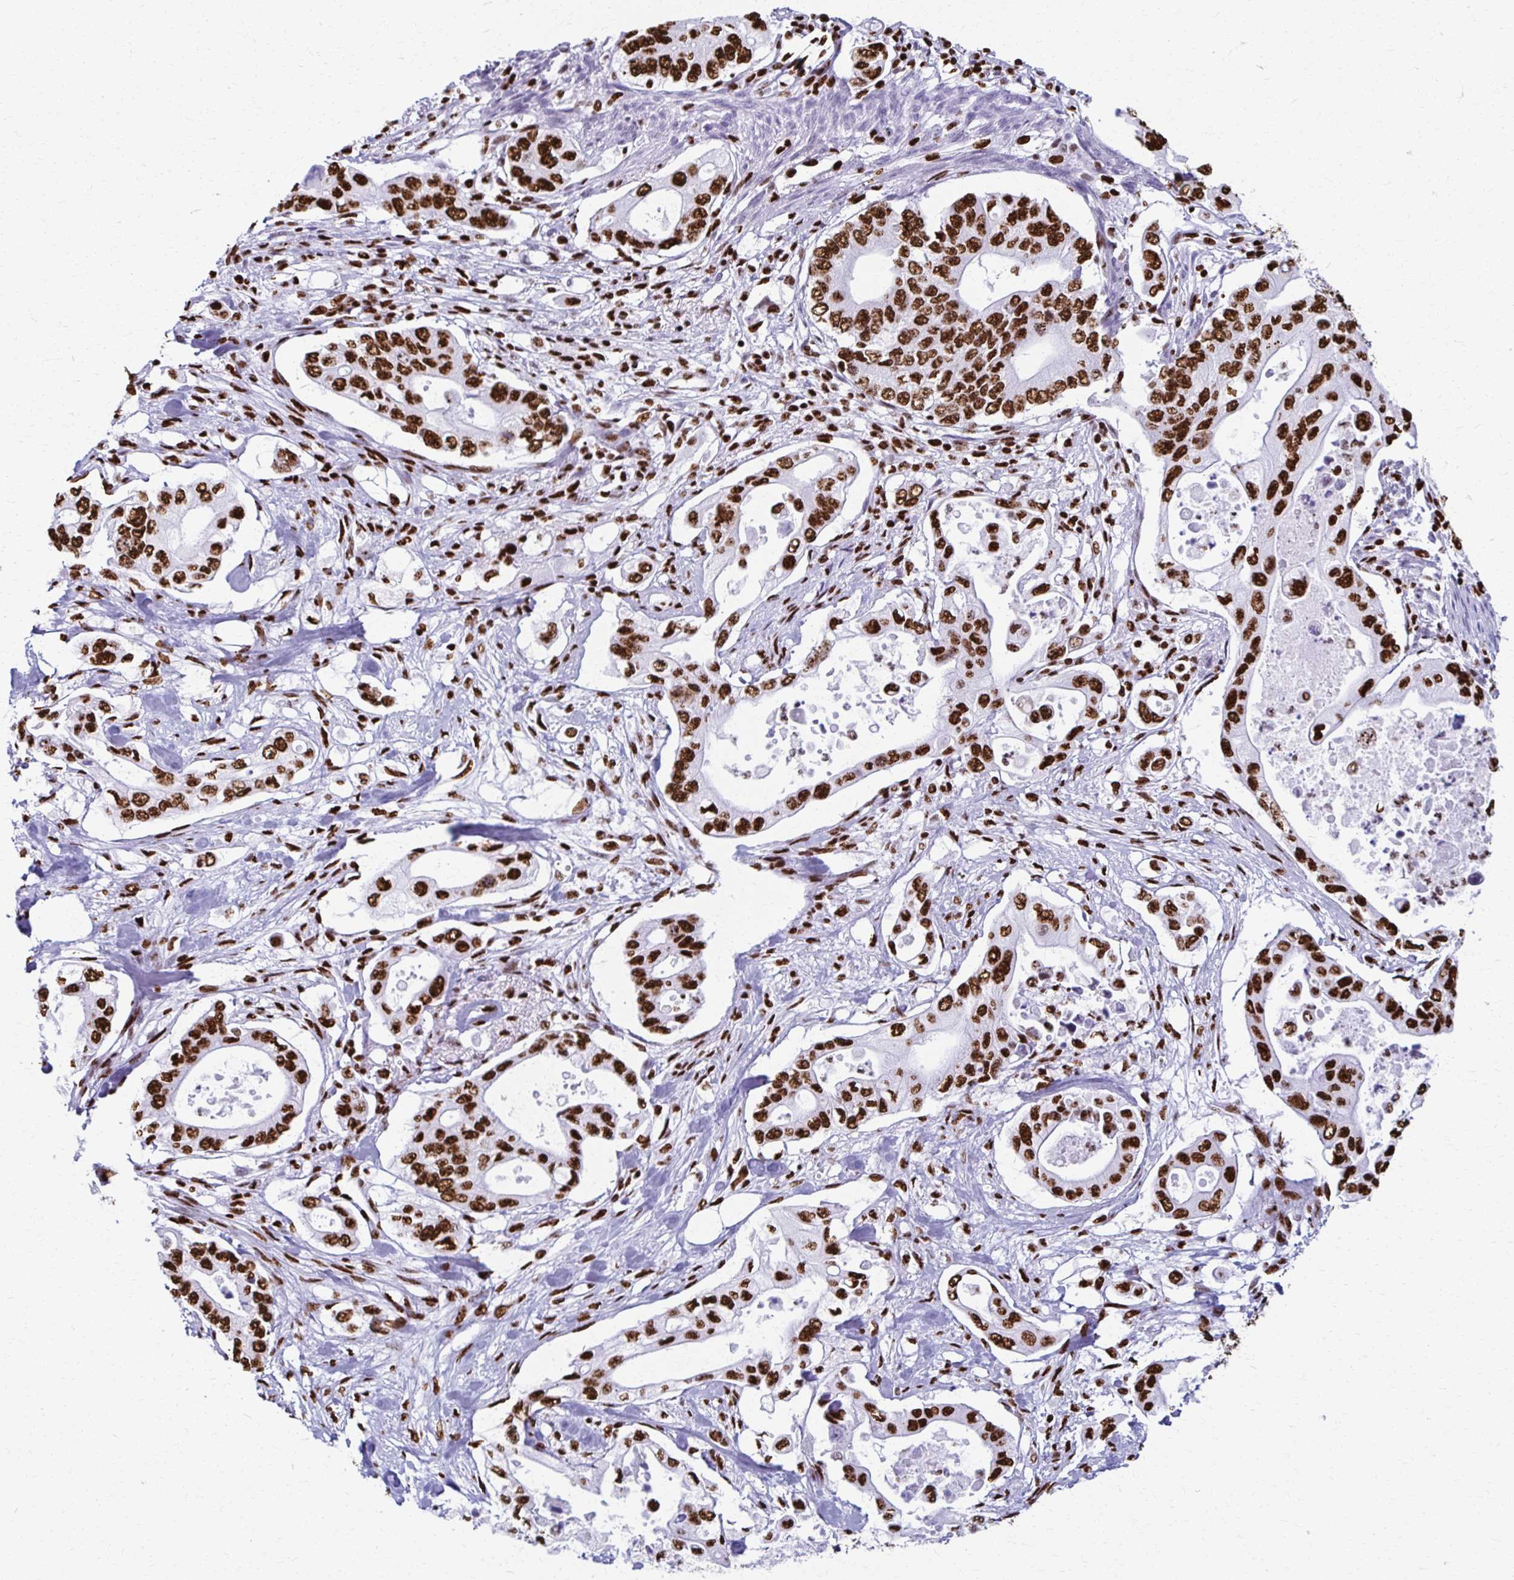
{"staining": {"intensity": "strong", "quantity": ">75%", "location": "nuclear"}, "tissue": "pancreatic cancer", "cell_type": "Tumor cells", "image_type": "cancer", "snomed": [{"axis": "morphology", "description": "Adenocarcinoma, NOS"}, {"axis": "topography", "description": "Pancreas"}], "caption": "Immunohistochemical staining of human pancreatic adenocarcinoma displays high levels of strong nuclear protein positivity in about >75% of tumor cells. Immunohistochemistry (ihc) stains the protein in brown and the nuclei are stained blue.", "gene": "NONO", "patient": {"sex": "female", "age": 63}}